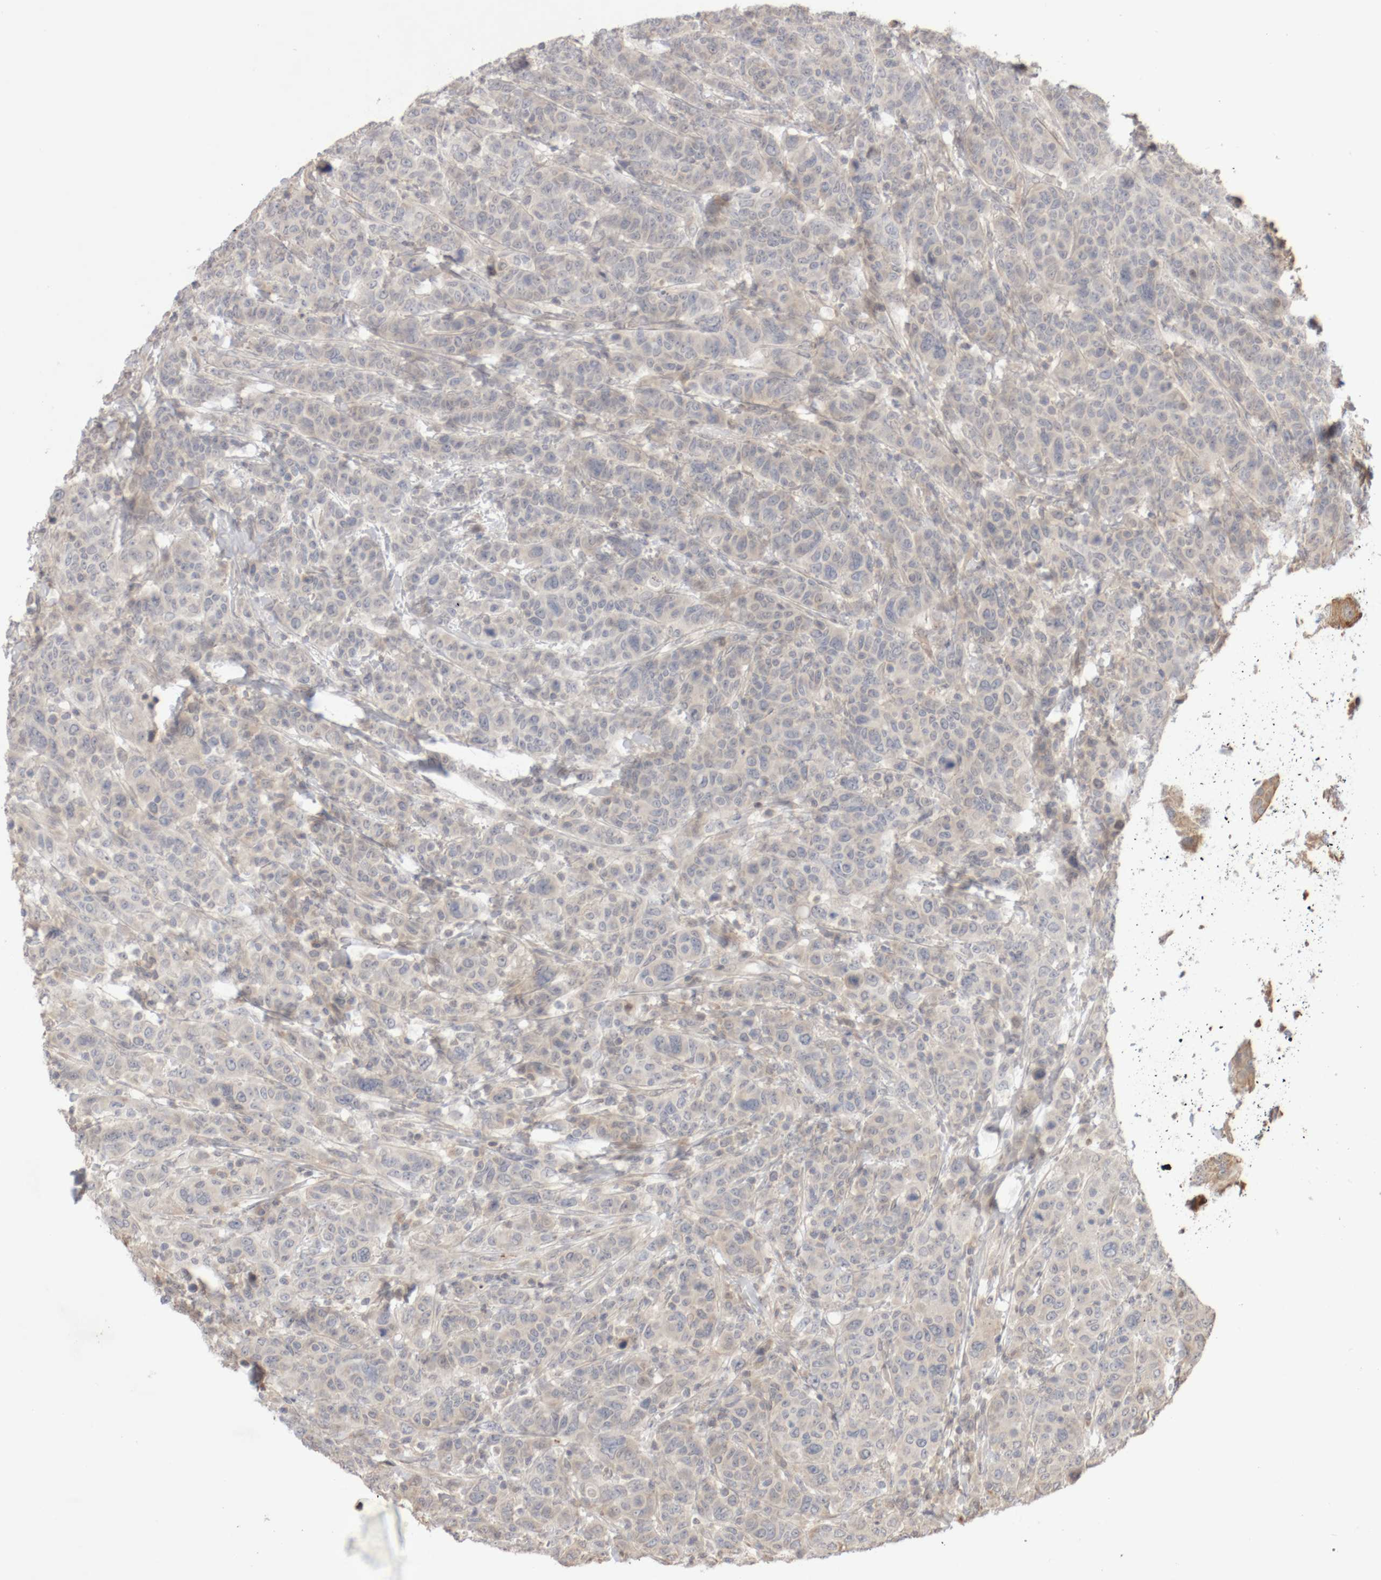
{"staining": {"intensity": "negative", "quantity": "none", "location": "none"}, "tissue": "breast cancer", "cell_type": "Tumor cells", "image_type": "cancer", "snomed": [{"axis": "morphology", "description": "Duct carcinoma"}, {"axis": "topography", "description": "Breast"}], "caption": "A high-resolution micrograph shows immunohistochemistry (IHC) staining of intraductal carcinoma (breast), which exhibits no significant positivity in tumor cells. Nuclei are stained in blue.", "gene": "DPH7", "patient": {"sex": "female", "age": 37}}